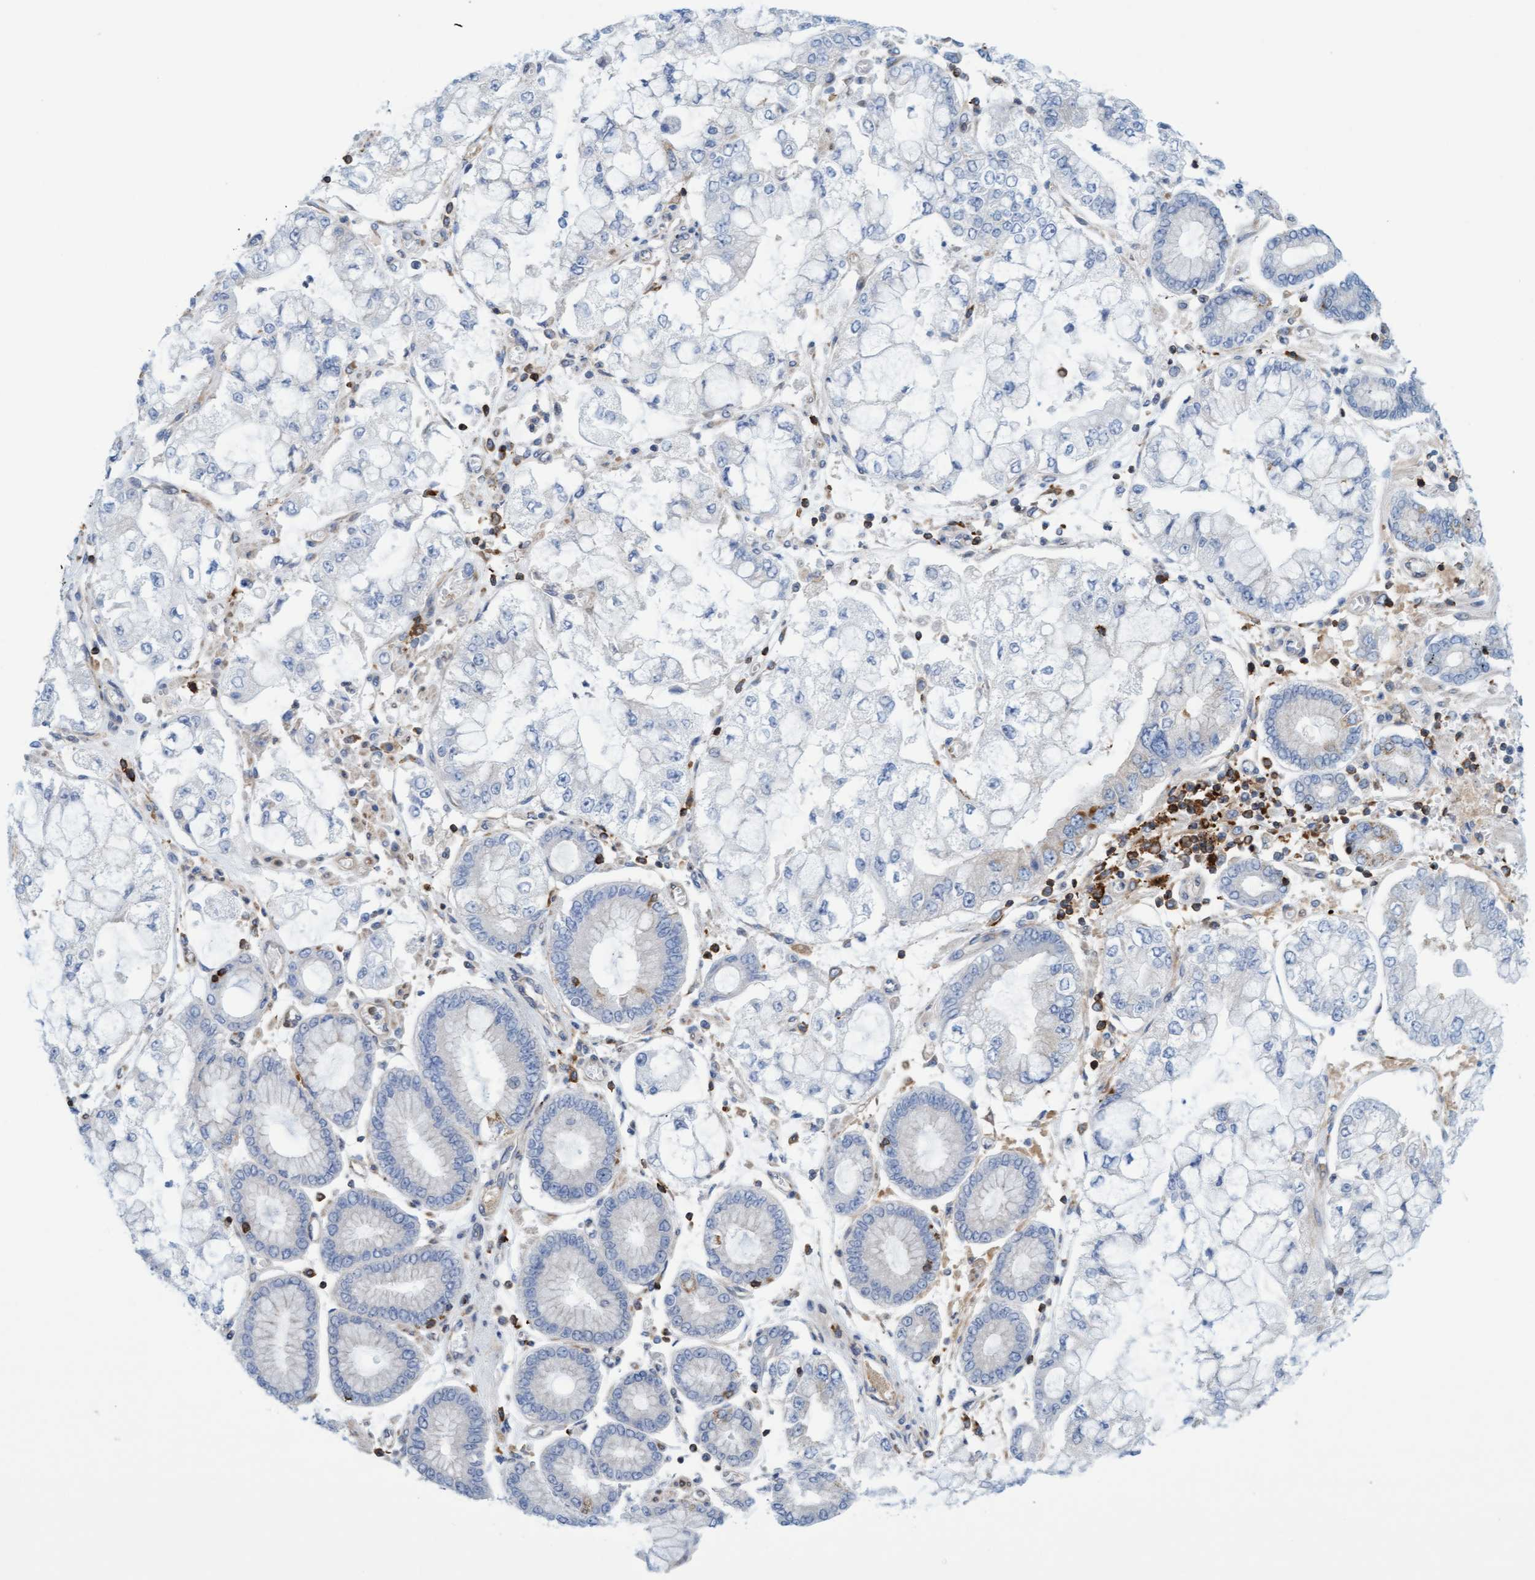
{"staining": {"intensity": "negative", "quantity": "none", "location": "none"}, "tissue": "stomach cancer", "cell_type": "Tumor cells", "image_type": "cancer", "snomed": [{"axis": "morphology", "description": "Adenocarcinoma, NOS"}, {"axis": "topography", "description": "Stomach"}], "caption": "A micrograph of stomach adenocarcinoma stained for a protein demonstrates no brown staining in tumor cells.", "gene": "FNBP1", "patient": {"sex": "male", "age": 76}}